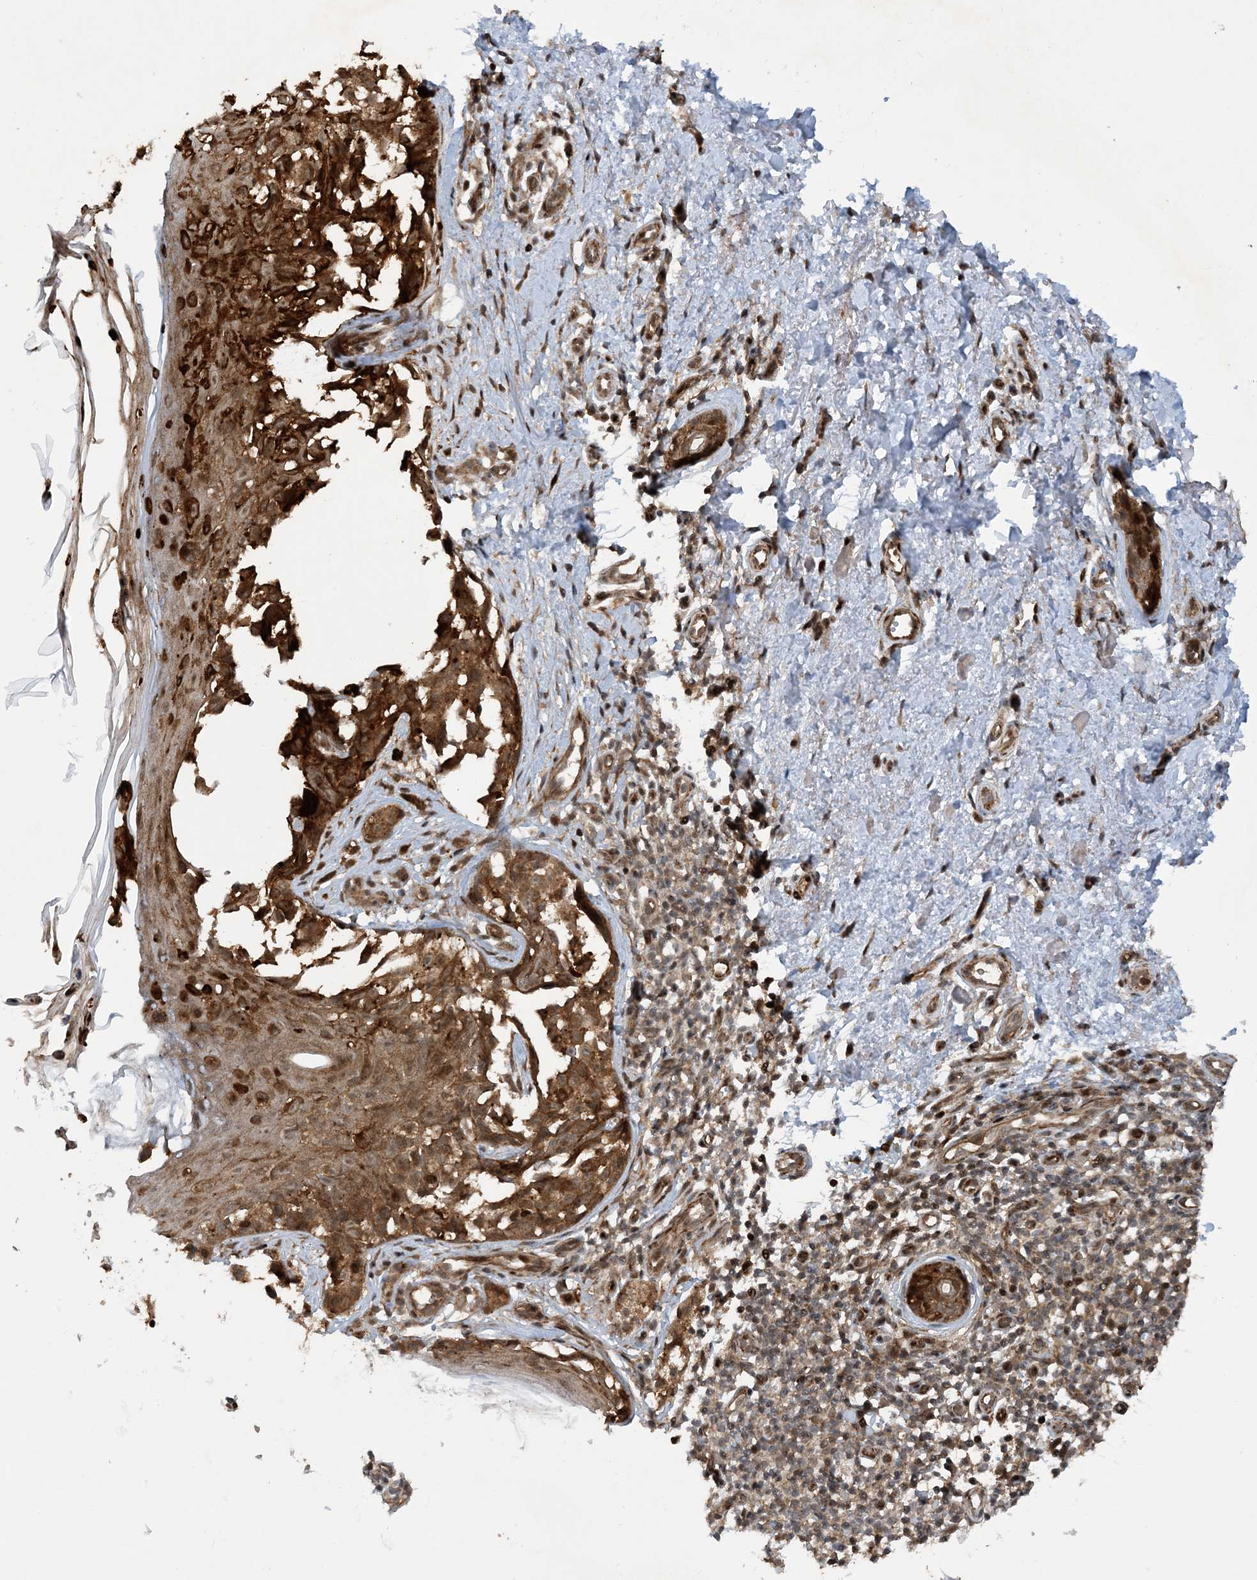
{"staining": {"intensity": "moderate", "quantity": ">75%", "location": "cytoplasmic/membranous"}, "tissue": "melanoma", "cell_type": "Tumor cells", "image_type": "cancer", "snomed": [{"axis": "morphology", "description": "Malignant melanoma, NOS"}, {"axis": "topography", "description": "Skin"}], "caption": "The immunohistochemical stain shows moderate cytoplasmic/membranous staining in tumor cells of malignant melanoma tissue.", "gene": "HEMK1", "patient": {"sex": "female", "age": 50}}